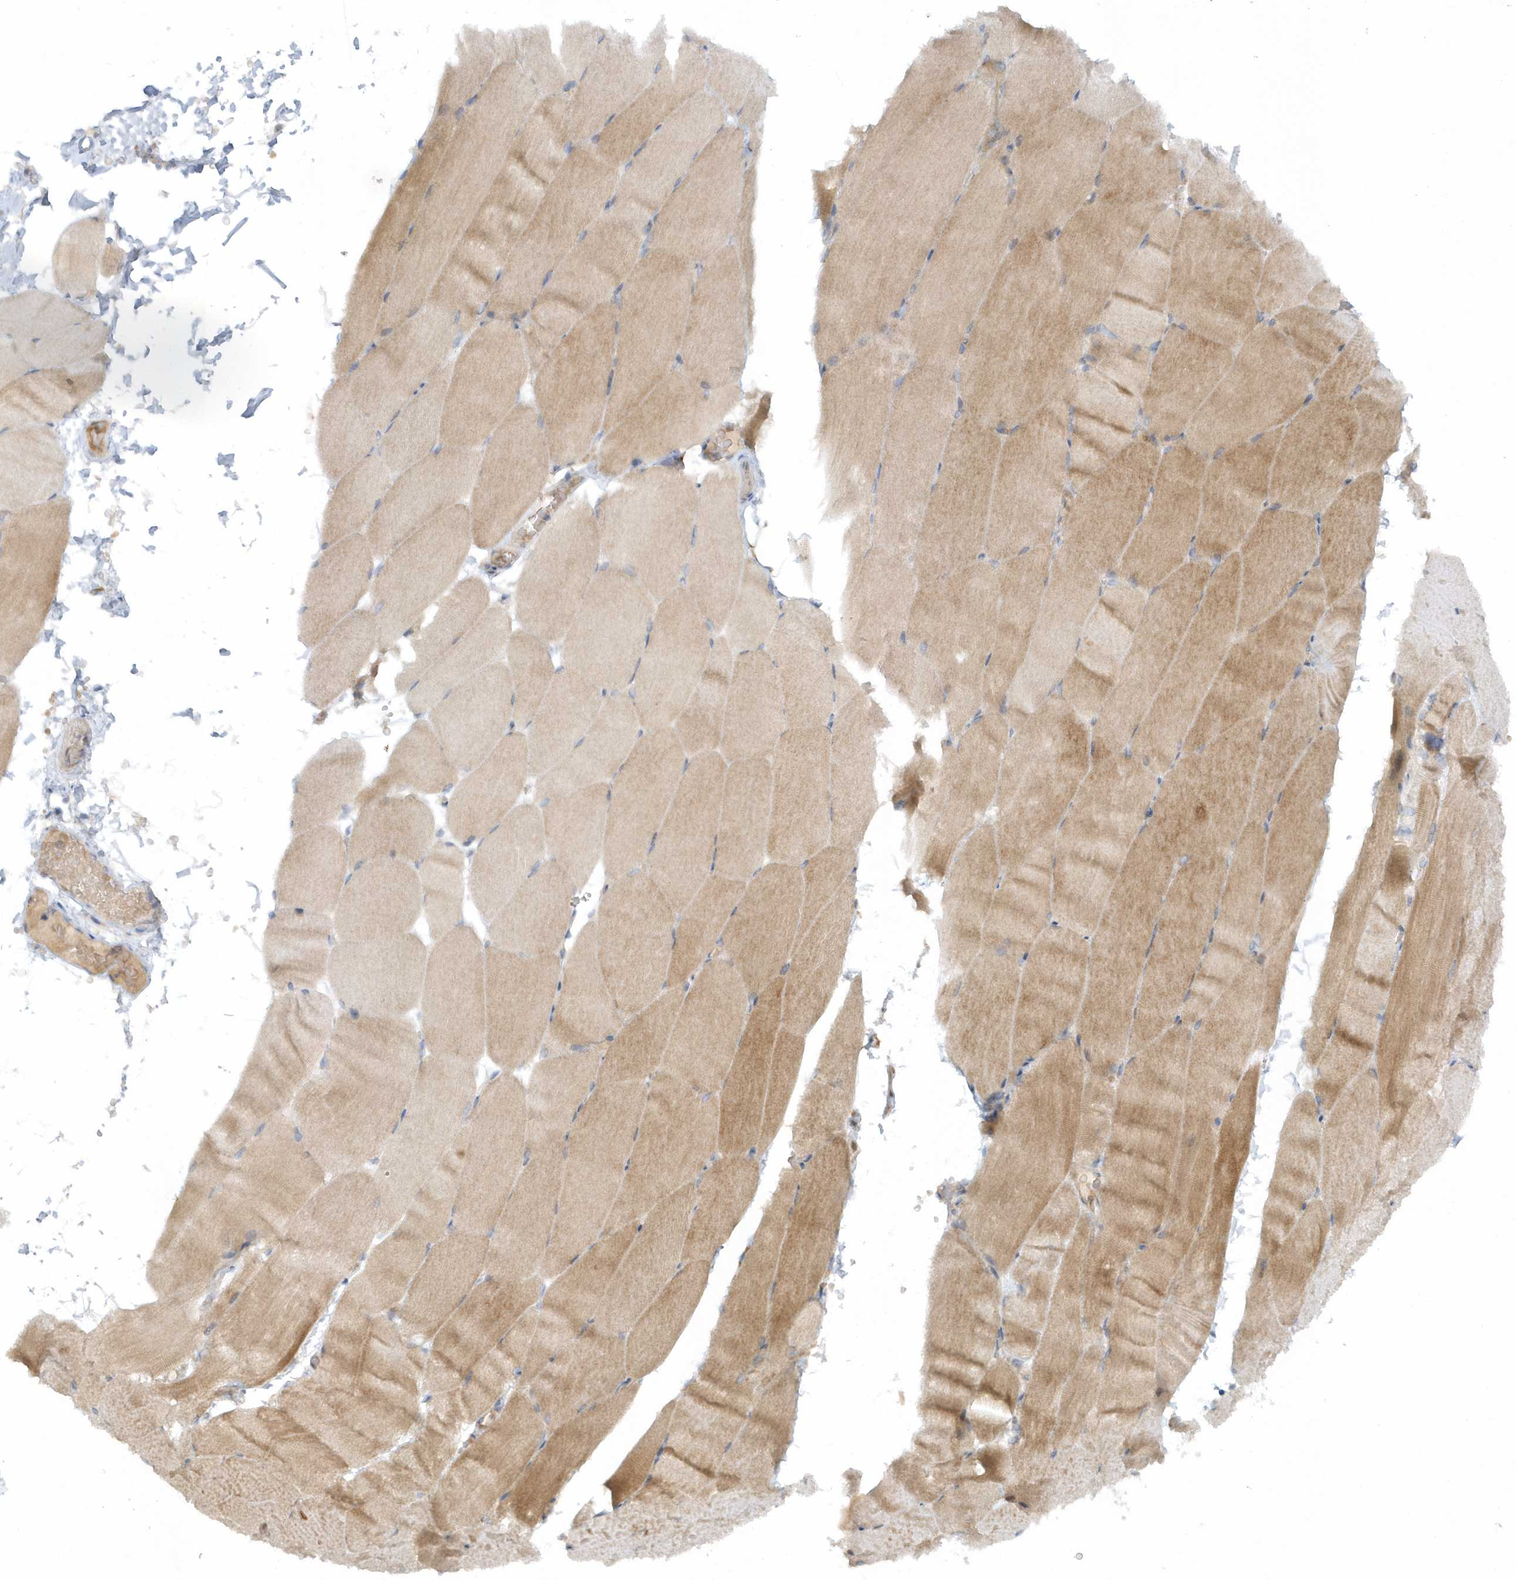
{"staining": {"intensity": "moderate", "quantity": "<25%", "location": "cytoplasmic/membranous"}, "tissue": "skeletal muscle", "cell_type": "Myocytes", "image_type": "normal", "snomed": [{"axis": "morphology", "description": "Normal tissue, NOS"}, {"axis": "topography", "description": "Skeletal muscle"}, {"axis": "topography", "description": "Parathyroid gland"}], "caption": "The photomicrograph demonstrates a brown stain indicating the presence of a protein in the cytoplasmic/membranous of myocytes in skeletal muscle.", "gene": "CNOT10", "patient": {"sex": "female", "age": 37}}